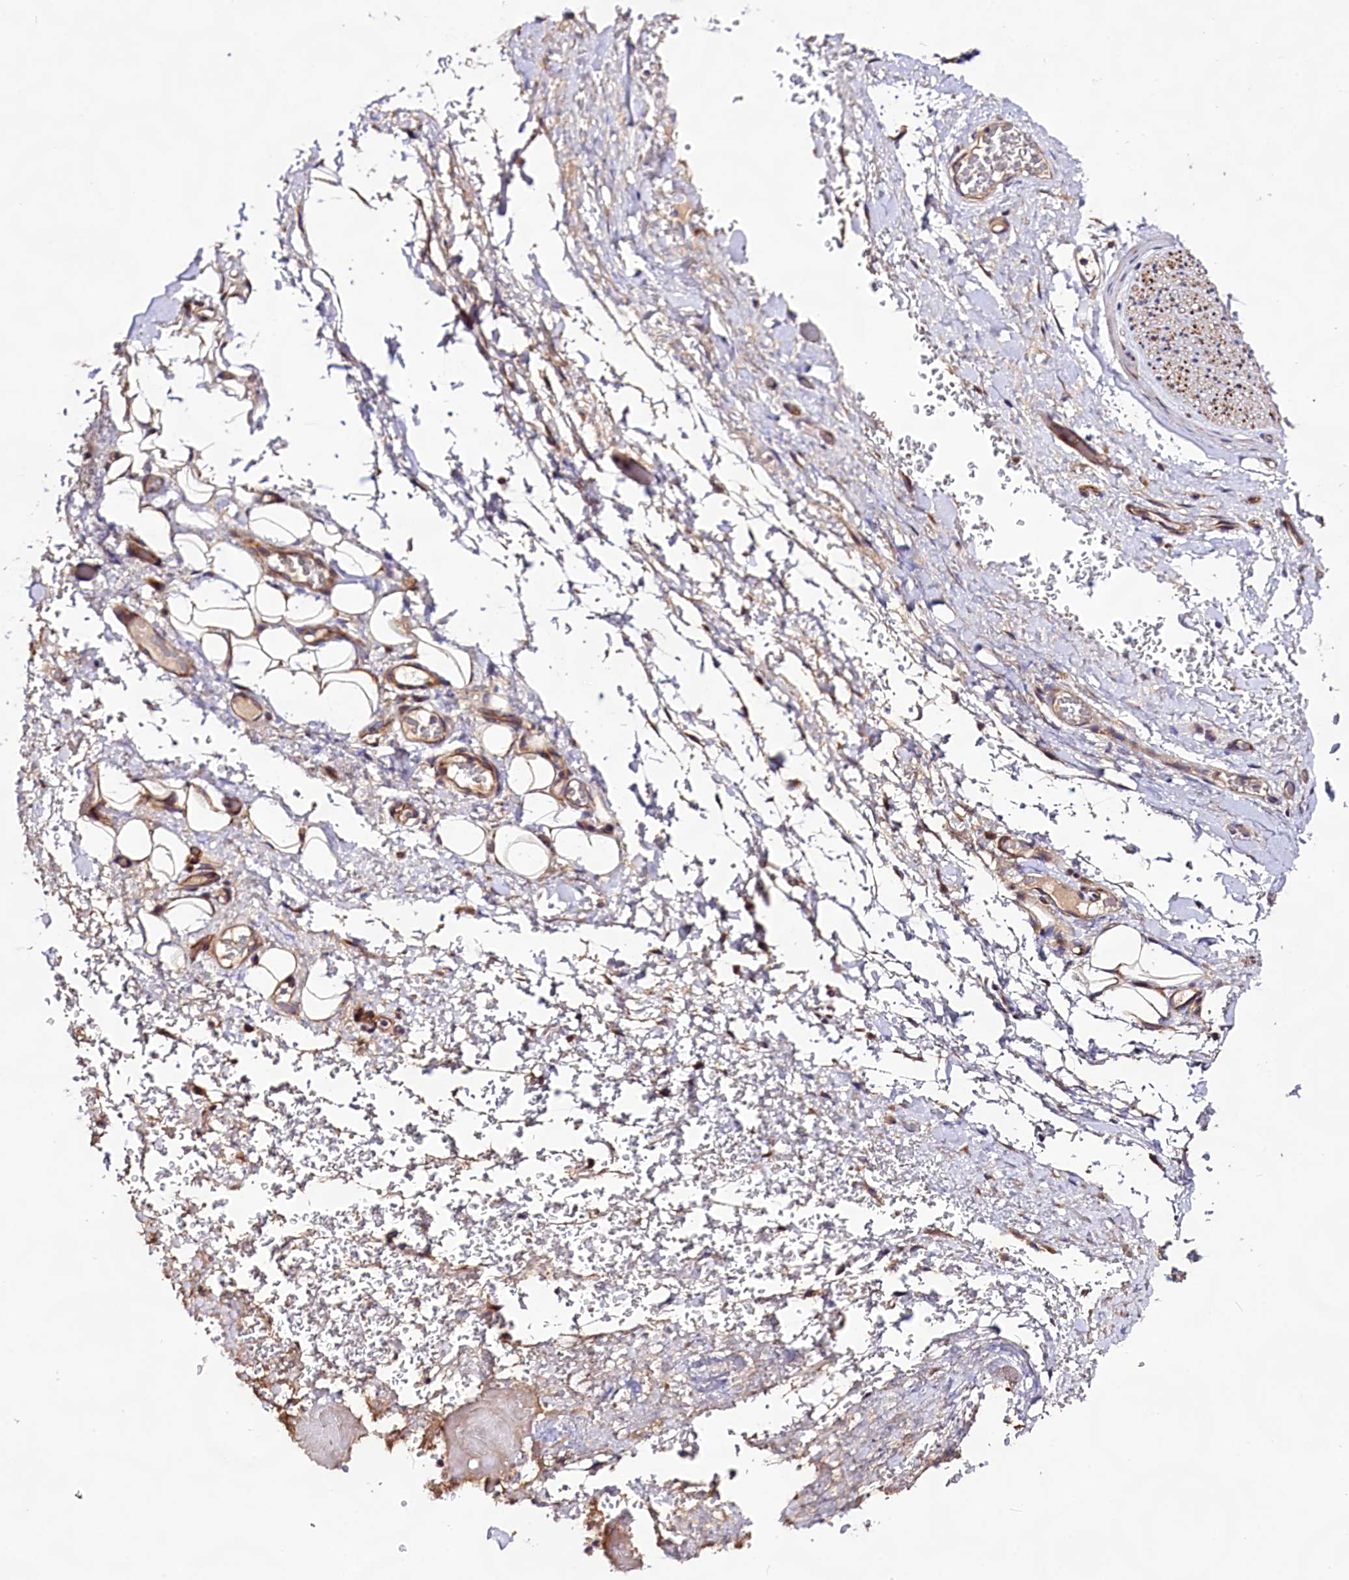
{"staining": {"intensity": "moderate", "quantity": "25%-75%", "location": "cytoplasmic/membranous"}, "tissue": "adipose tissue", "cell_type": "Adipocytes", "image_type": "normal", "snomed": [{"axis": "morphology", "description": "Normal tissue, NOS"}, {"axis": "morphology", "description": "Adenocarcinoma, NOS"}, {"axis": "topography", "description": "Stomach, upper"}, {"axis": "topography", "description": "Peripheral nerve tissue"}], "caption": "The histopathology image shows immunohistochemical staining of normal adipose tissue. There is moderate cytoplasmic/membranous staining is appreciated in about 25%-75% of adipocytes.", "gene": "DMXL2", "patient": {"sex": "male", "age": 62}}